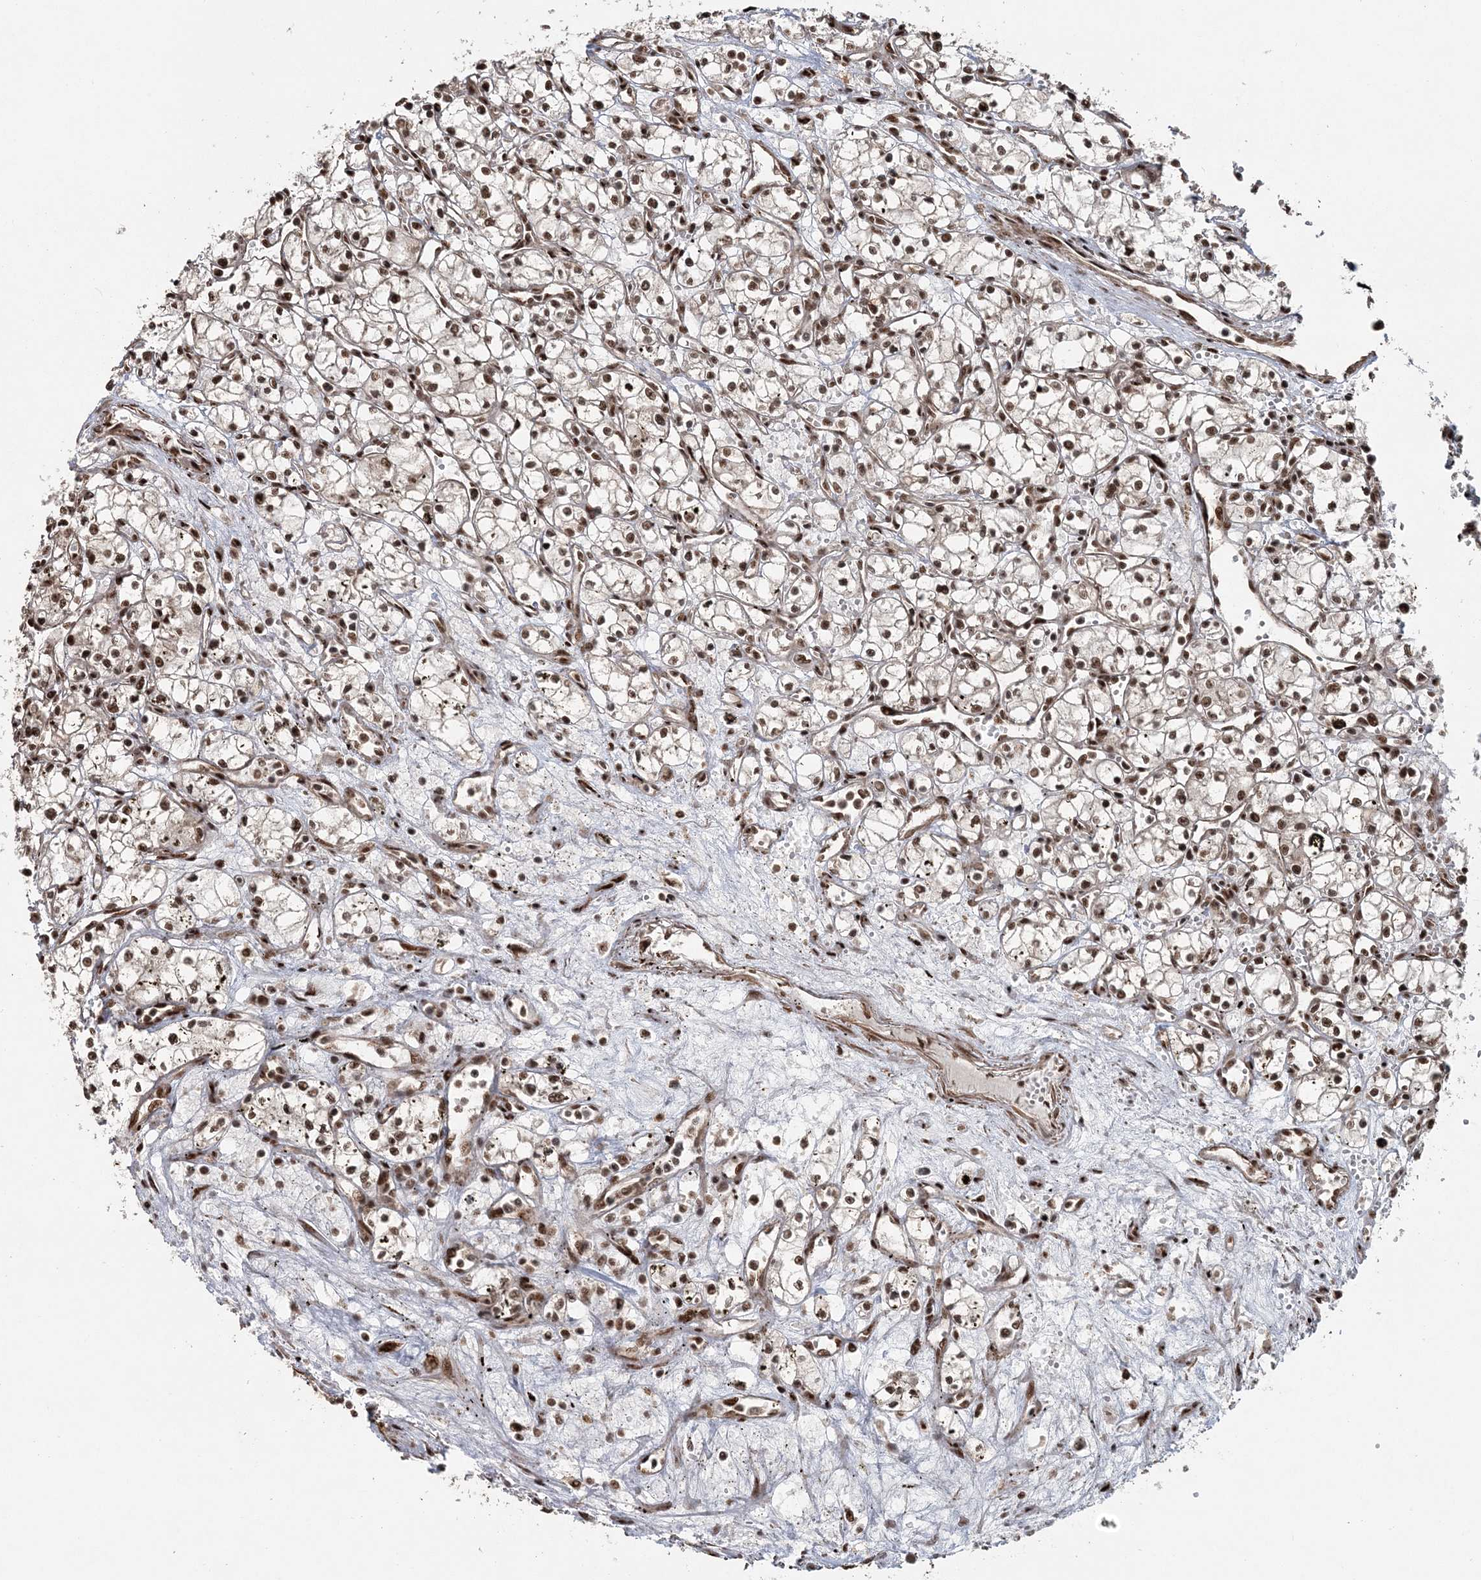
{"staining": {"intensity": "moderate", "quantity": ">75%", "location": "nuclear"}, "tissue": "renal cancer", "cell_type": "Tumor cells", "image_type": "cancer", "snomed": [{"axis": "morphology", "description": "Adenocarcinoma, NOS"}, {"axis": "topography", "description": "Kidney"}], "caption": "This is a photomicrograph of immunohistochemistry staining of renal cancer (adenocarcinoma), which shows moderate positivity in the nuclear of tumor cells.", "gene": "EXOSC8", "patient": {"sex": "male", "age": 59}}